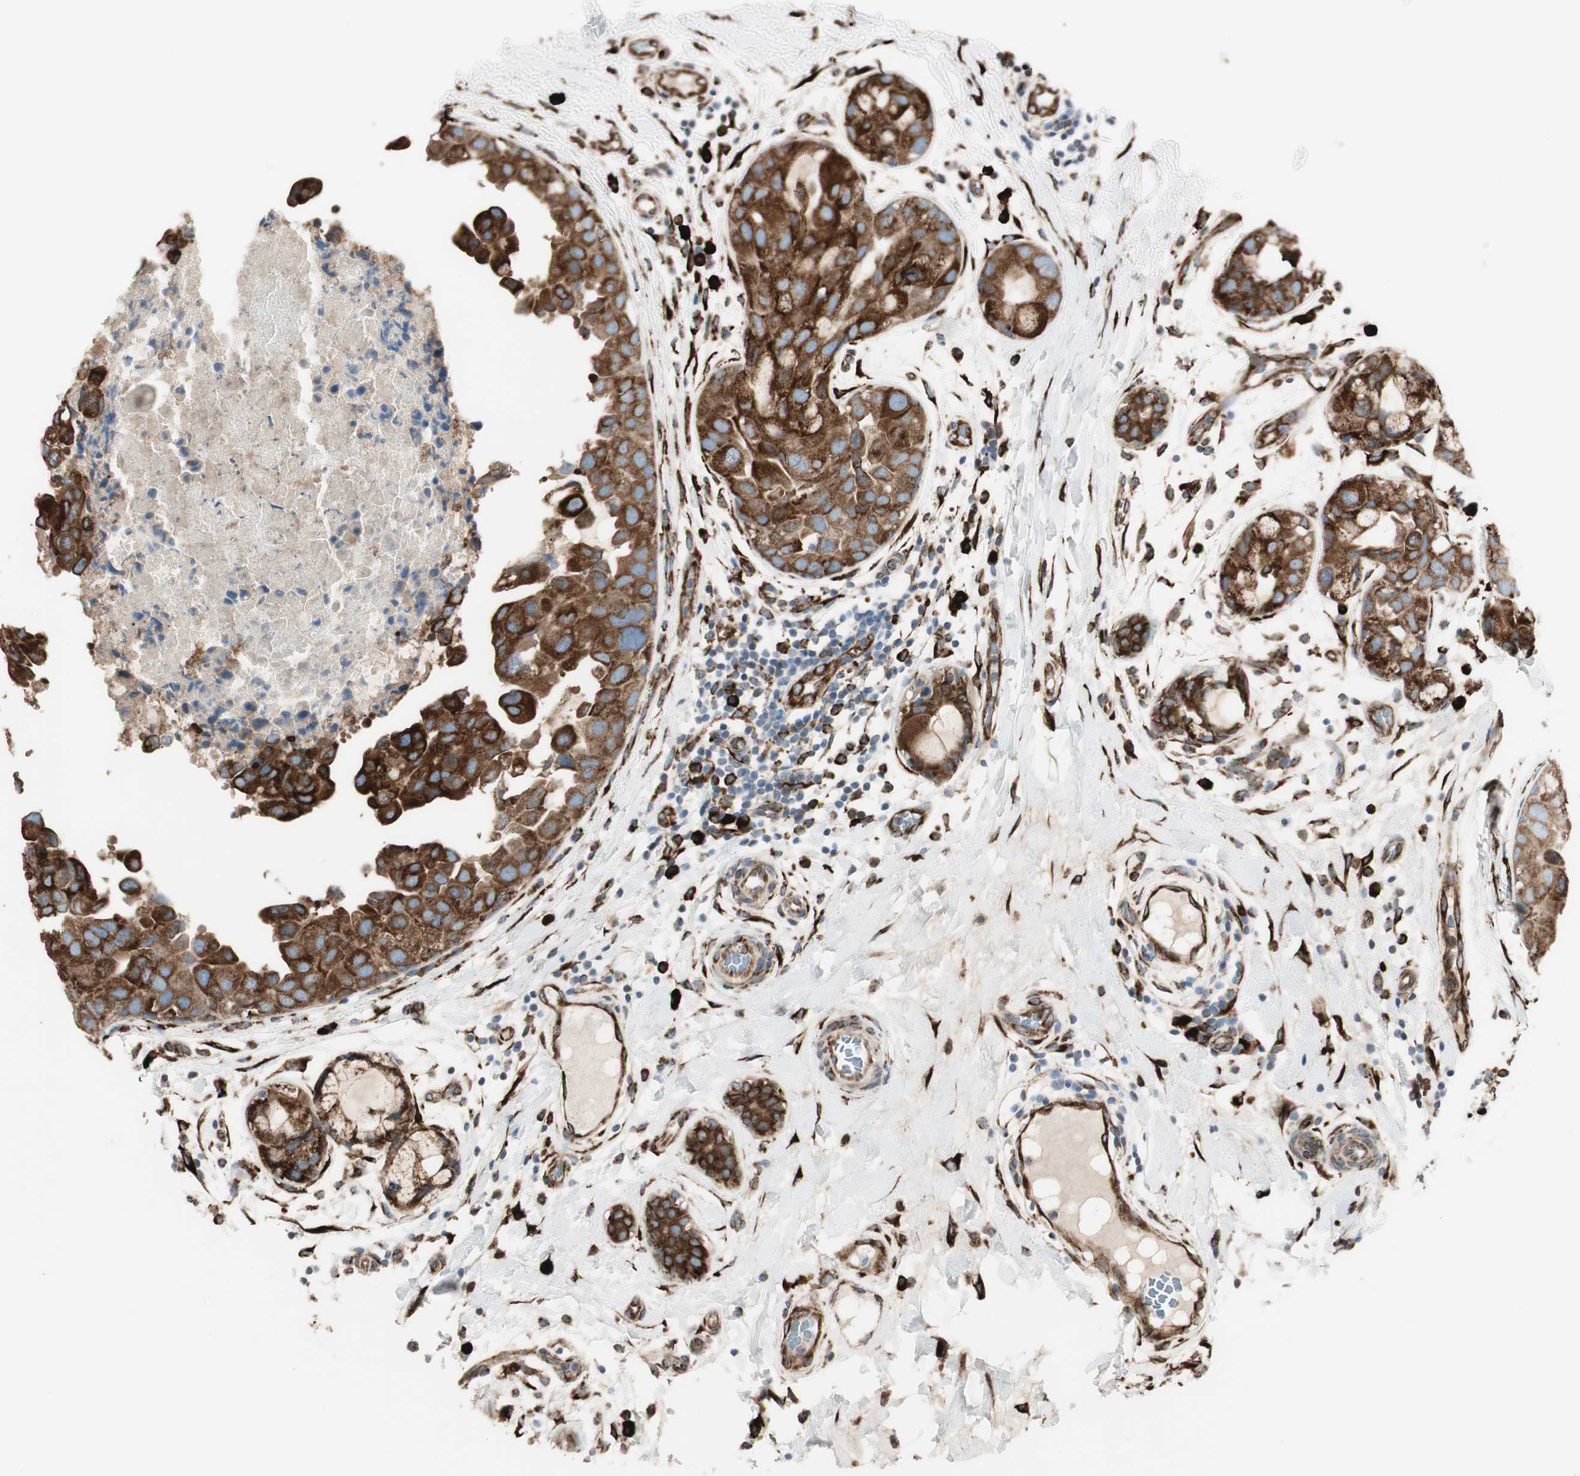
{"staining": {"intensity": "strong", "quantity": ">75%", "location": "cytoplasmic/membranous"}, "tissue": "breast cancer", "cell_type": "Tumor cells", "image_type": "cancer", "snomed": [{"axis": "morphology", "description": "Duct carcinoma"}, {"axis": "topography", "description": "Breast"}], "caption": "Breast cancer (invasive ductal carcinoma) stained for a protein exhibits strong cytoplasmic/membranous positivity in tumor cells.", "gene": "RRBP1", "patient": {"sex": "female", "age": 40}}